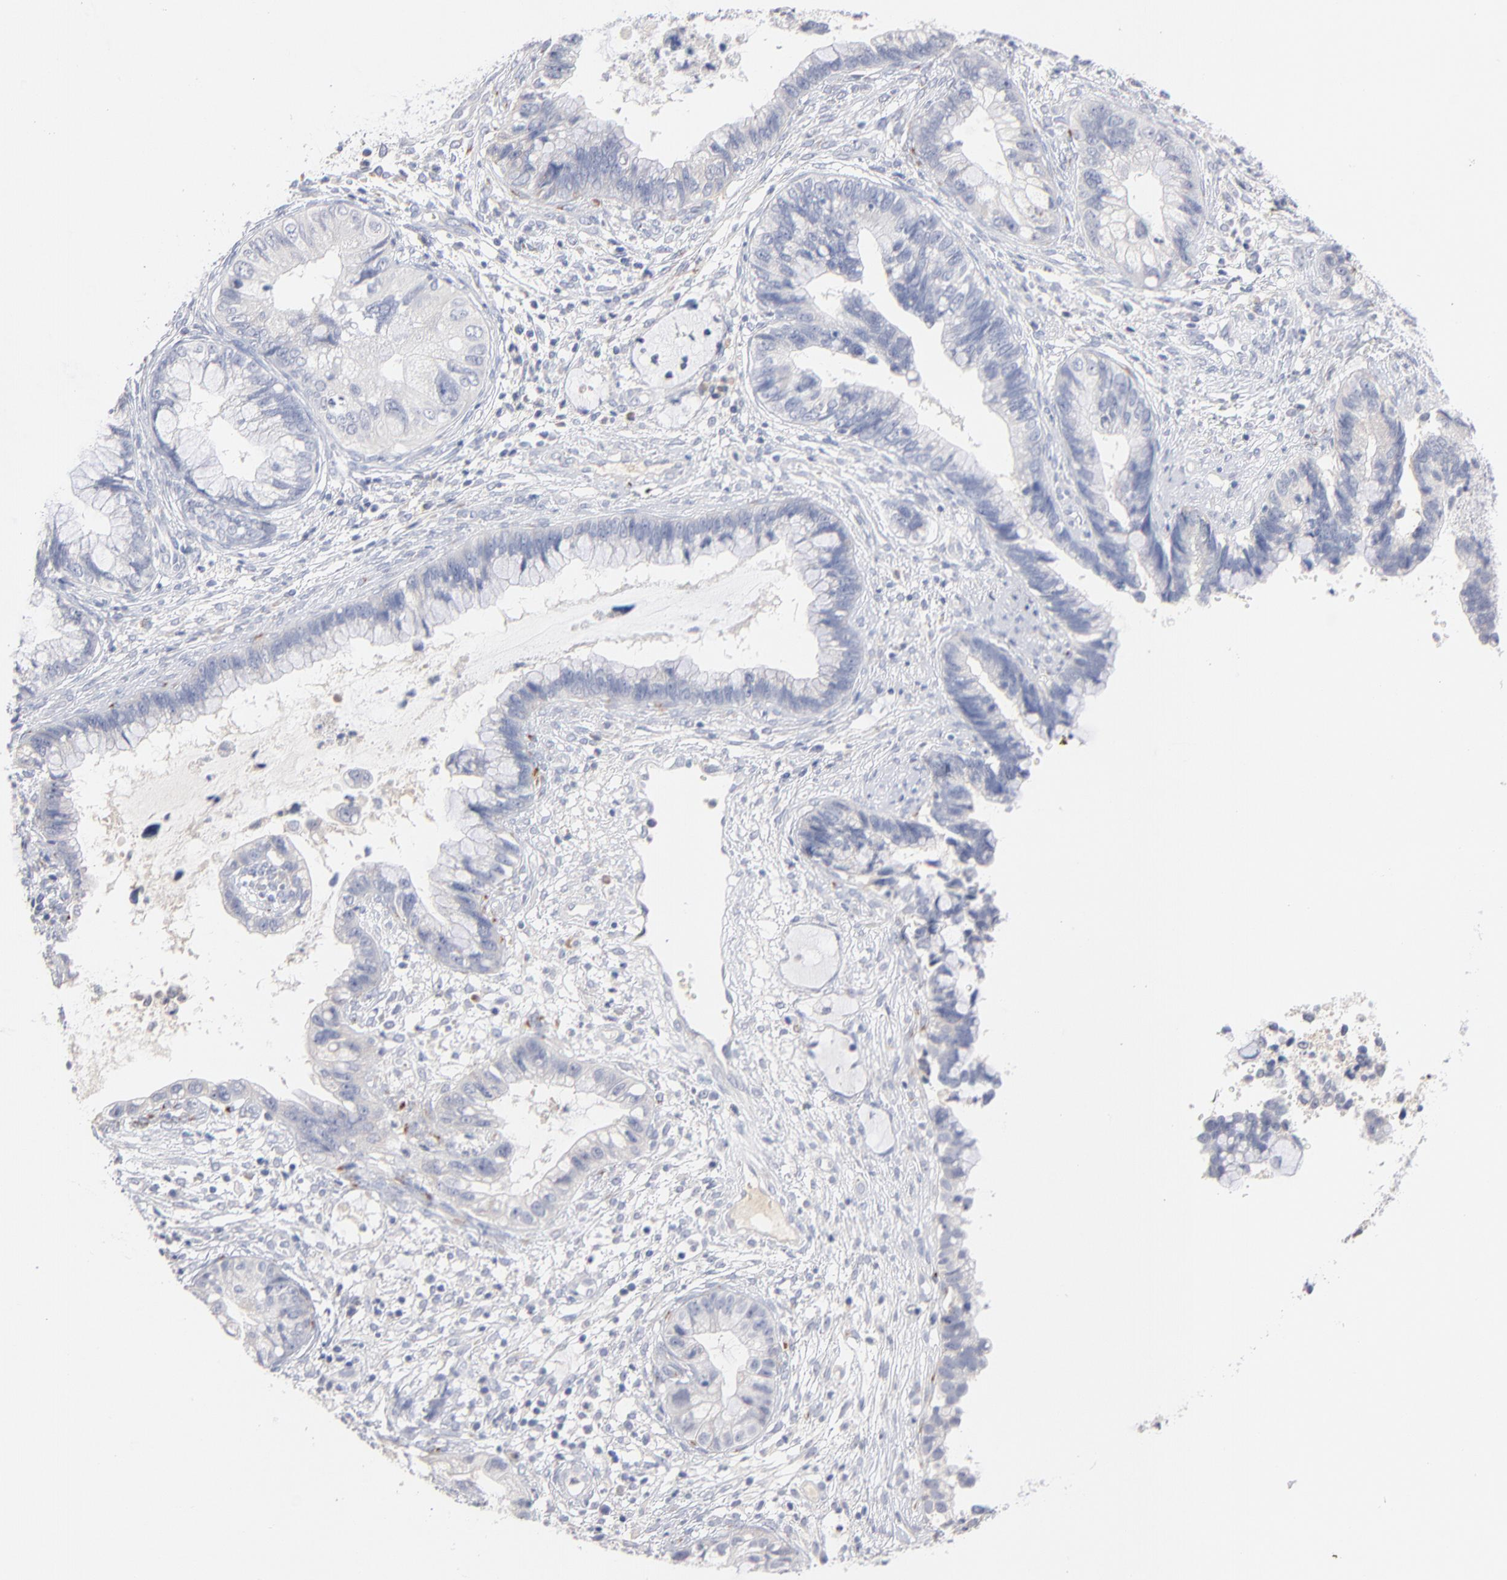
{"staining": {"intensity": "negative", "quantity": "none", "location": "none"}, "tissue": "cervical cancer", "cell_type": "Tumor cells", "image_type": "cancer", "snomed": [{"axis": "morphology", "description": "Adenocarcinoma, NOS"}, {"axis": "topography", "description": "Cervix"}], "caption": "Cervical cancer stained for a protein using immunohistochemistry (IHC) exhibits no positivity tumor cells.", "gene": "F12", "patient": {"sex": "female", "age": 44}}